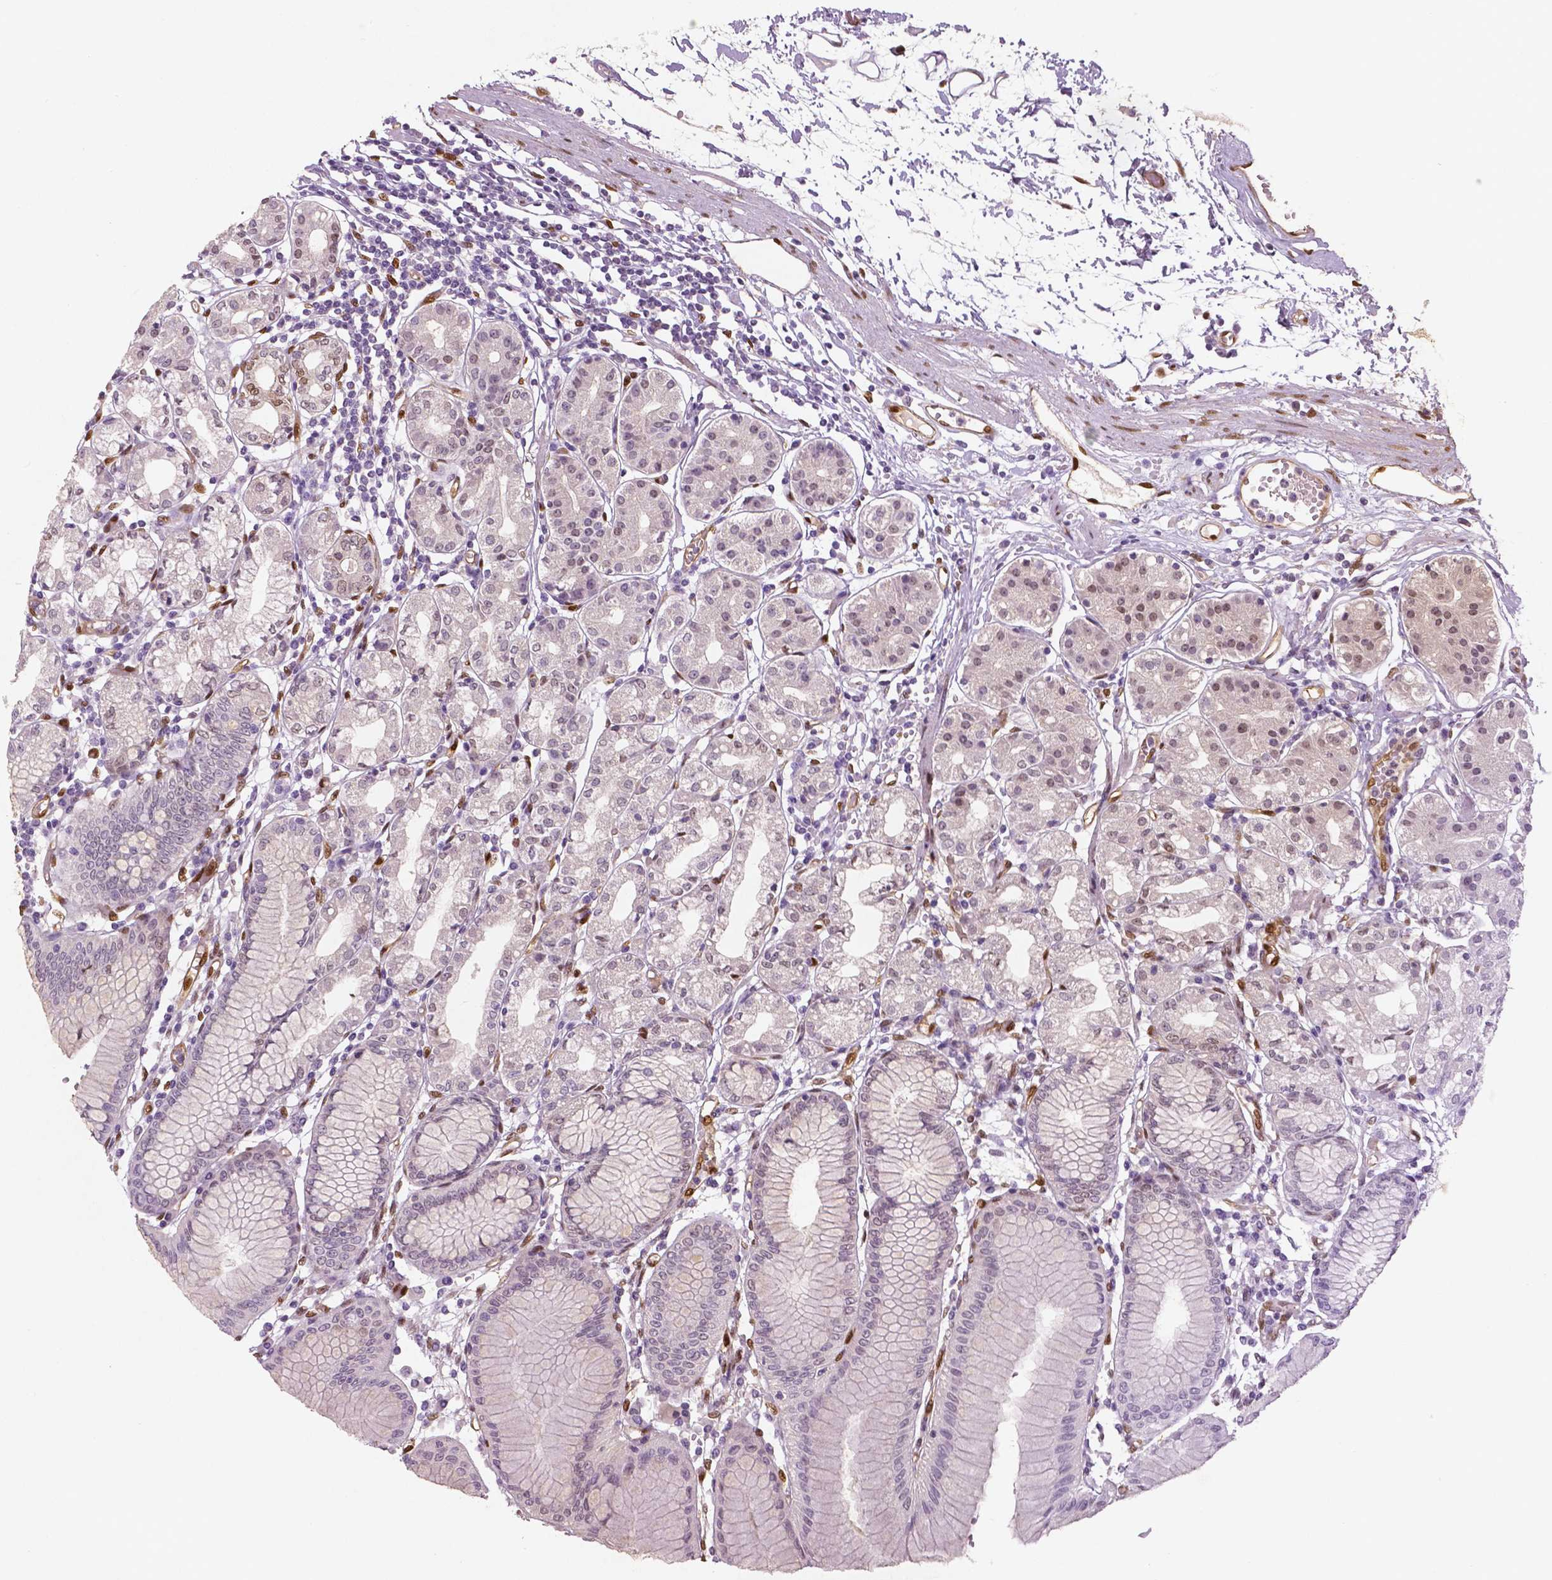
{"staining": {"intensity": "moderate", "quantity": "<25%", "location": "nuclear"}, "tissue": "stomach", "cell_type": "Glandular cells", "image_type": "normal", "snomed": [{"axis": "morphology", "description": "Normal tissue, NOS"}, {"axis": "topography", "description": "Skeletal muscle"}, {"axis": "topography", "description": "Stomach"}], "caption": "Protein expression analysis of benign stomach reveals moderate nuclear expression in about <25% of glandular cells.", "gene": "WWTR1", "patient": {"sex": "female", "age": 57}}